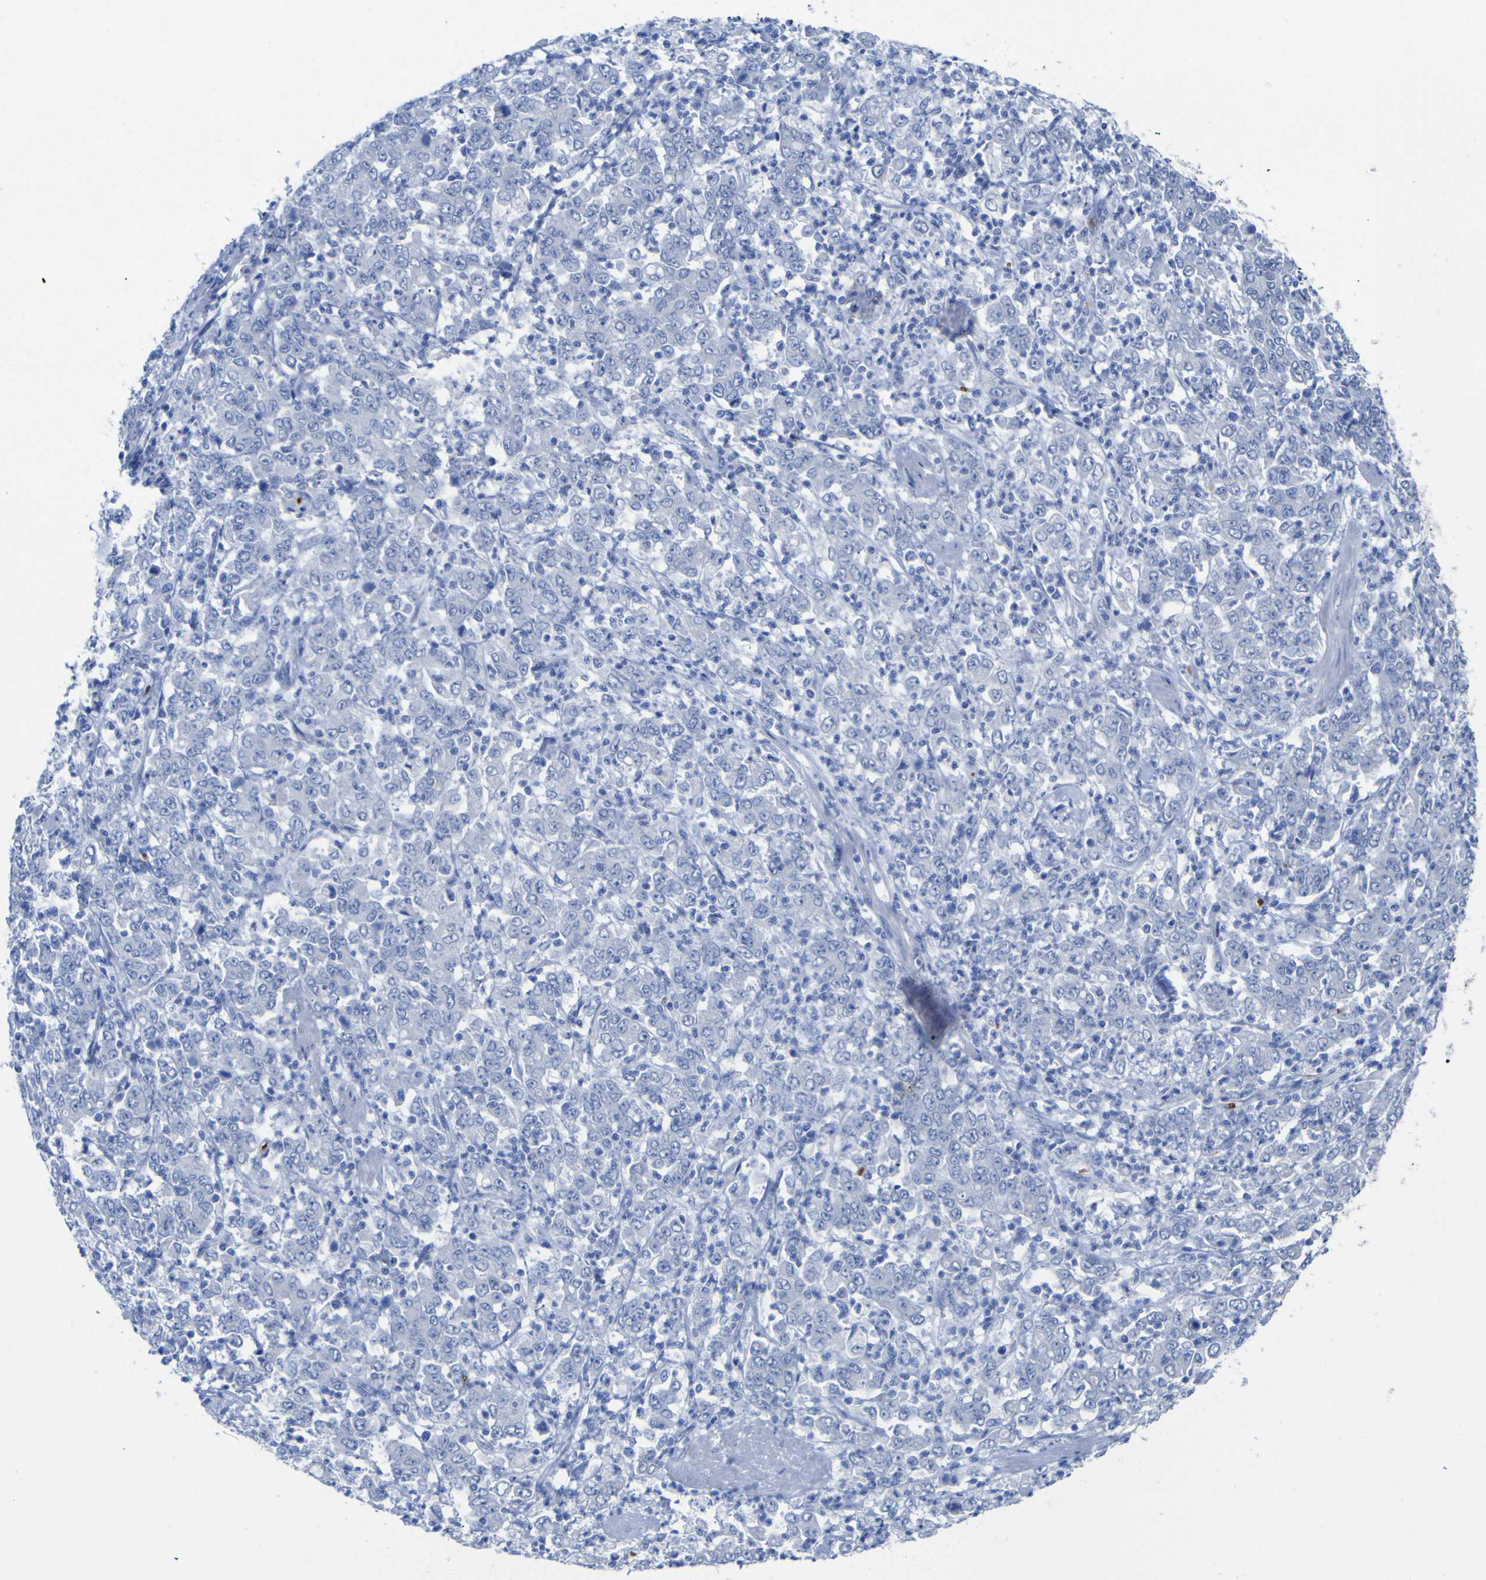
{"staining": {"intensity": "negative", "quantity": "none", "location": "none"}, "tissue": "stomach cancer", "cell_type": "Tumor cells", "image_type": "cancer", "snomed": [{"axis": "morphology", "description": "Adenocarcinoma, NOS"}, {"axis": "topography", "description": "Stomach, lower"}], "caption": "A micrograph of human adenocarcinoma (stomach) is negative for staining in tumor cells.", "gene": "GCM1", "patient": {"sex": "female", "age": 71}}